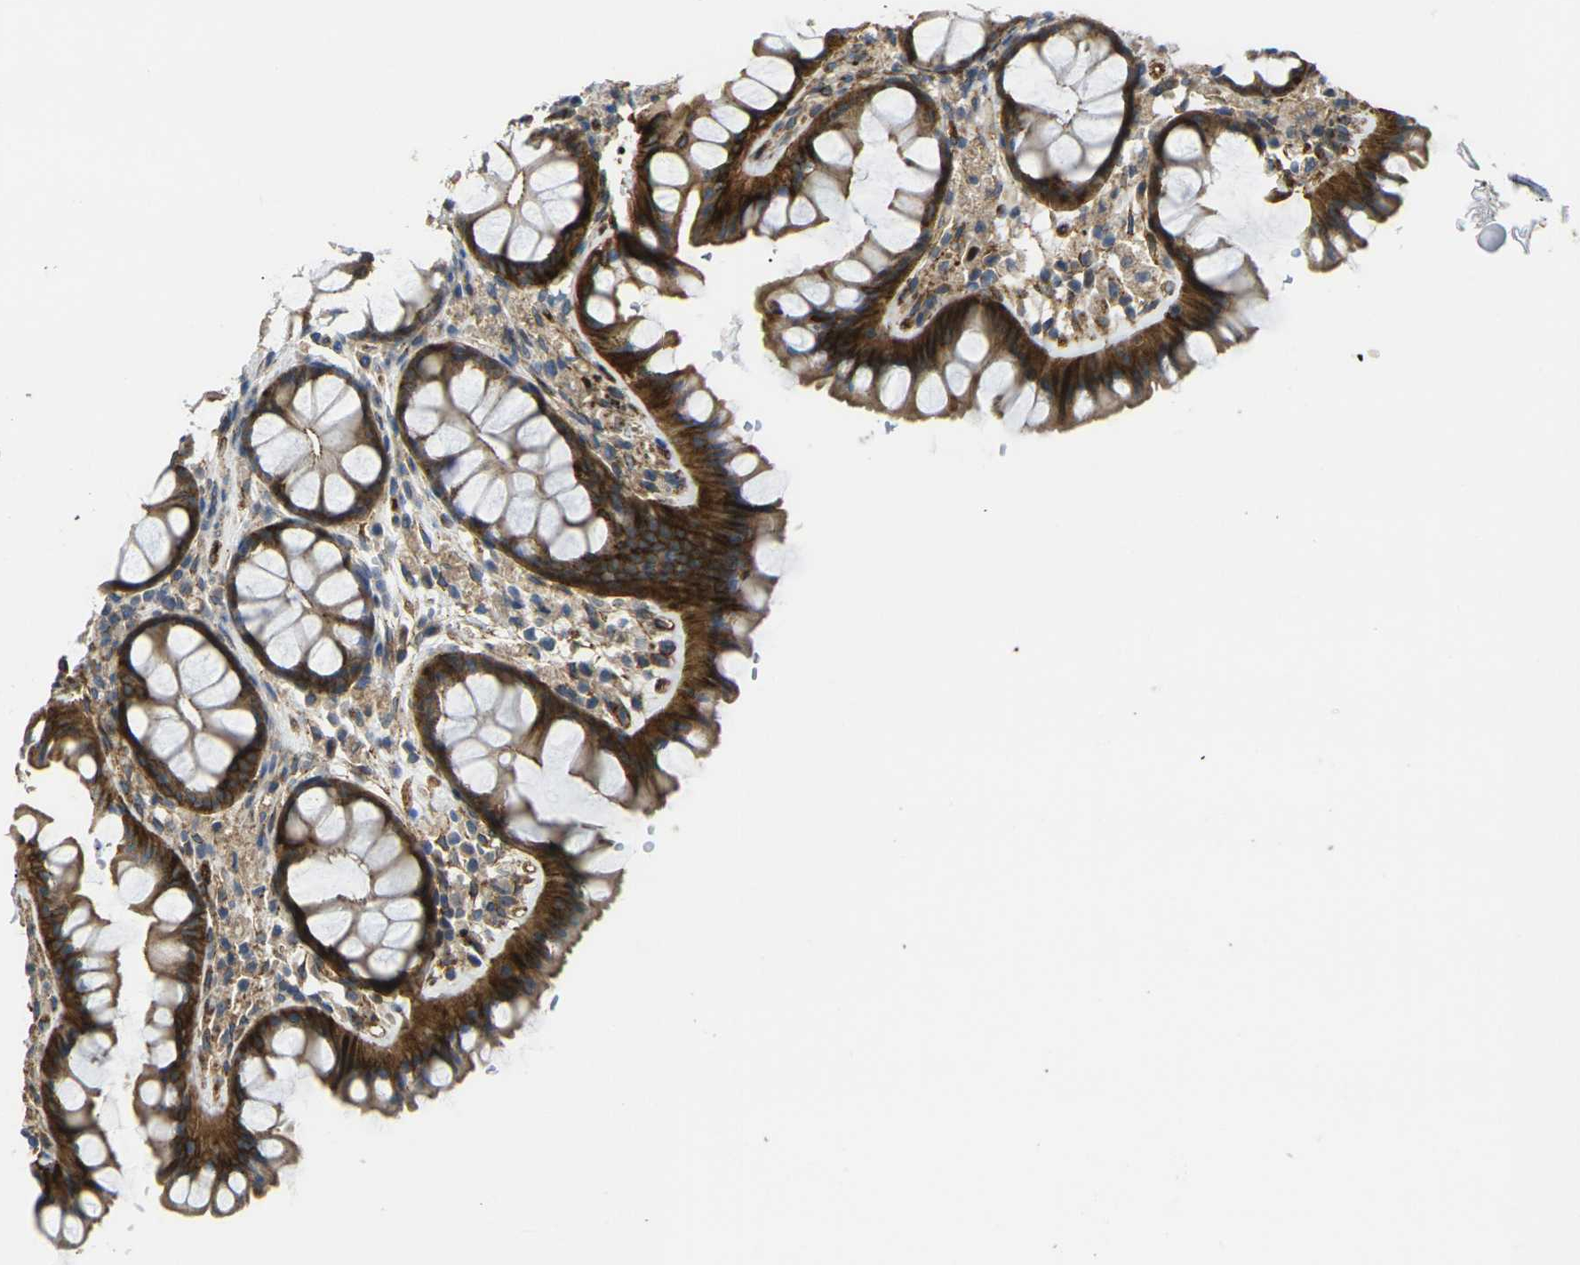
{"staining": {"intensity": "strong", "quantity": ">75%", "location": "cytoplasmic/membranous"}, "tissue": "colon", "cell_type": "Endothelial cells", "image_type": "normal", "snomed": [{"axis": "morphology", "description": "Normal tissue, NOS"}, {"axis": "topography", "description": "Colon"}], "caption": "Approximately >75% of endothelial cells in benign human colon demonstrate strong cytoplasmic/membranous protein staining as visualized by brown immunohistochemical staining.", "gene": "ECE1", "patient": {"sex": "female", "age": 55}}